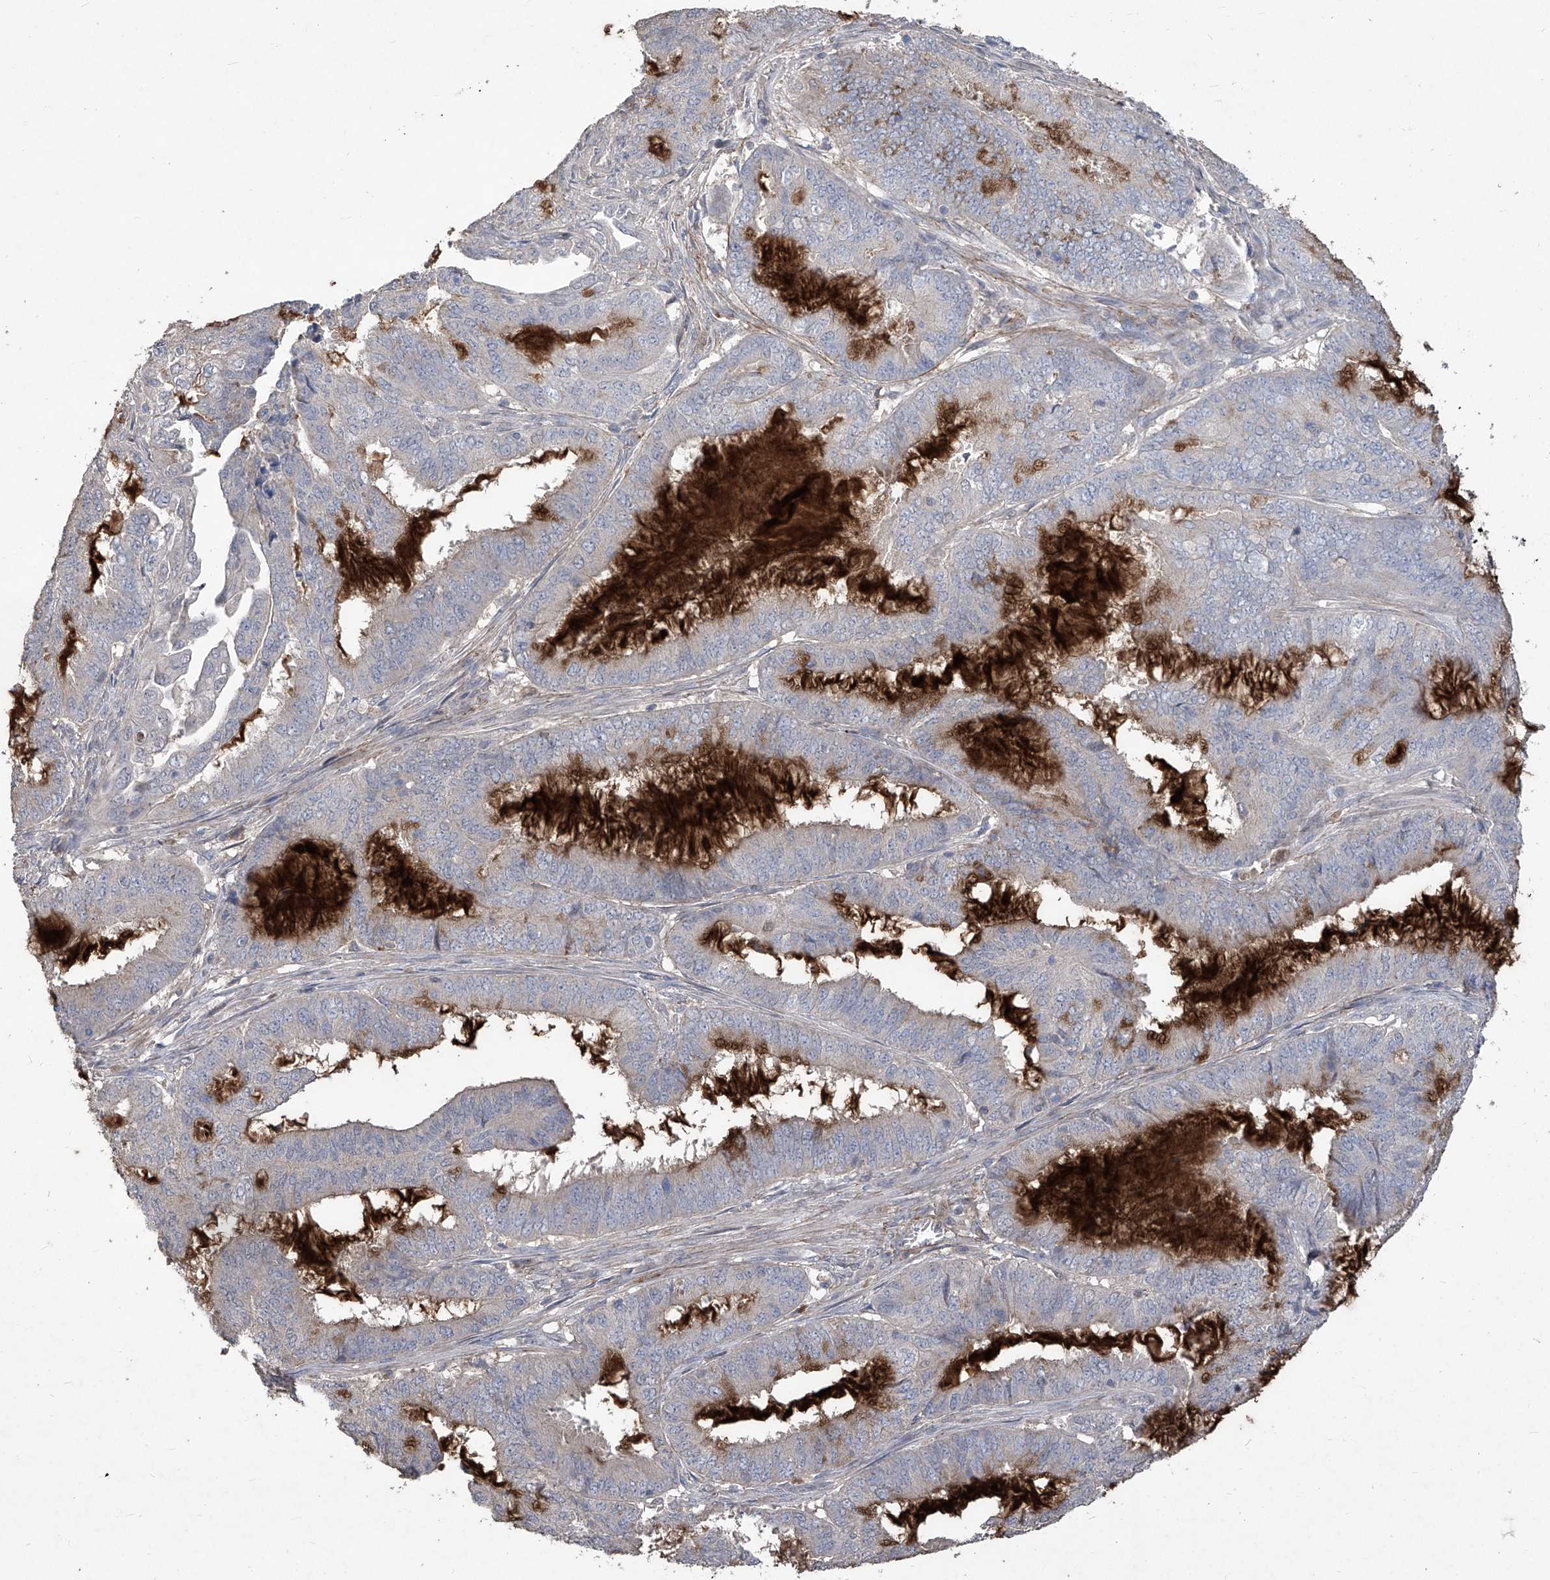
{"staining": {"intensity": "negative", "quantity": "none", "location": "none"}, "tissue": "endometrial cancer", "cell_type": "Tumor cells", "image_type": "cancer", "snomed": [{"axis": "morphology", "description": "Adenocarcinoma, NOS"}, {"axis": "topography", "description": "Endometrium"}], "caption": "Tumor cells are negative for protein expression in human endometrial adenocarcinoma. (DAB (3,3'-diaminobenzidine) IHC visualized using brightfield microscopy, high magnification).", "gene": "TXNIP", "patient": {"sex": "female", "age": 51}}